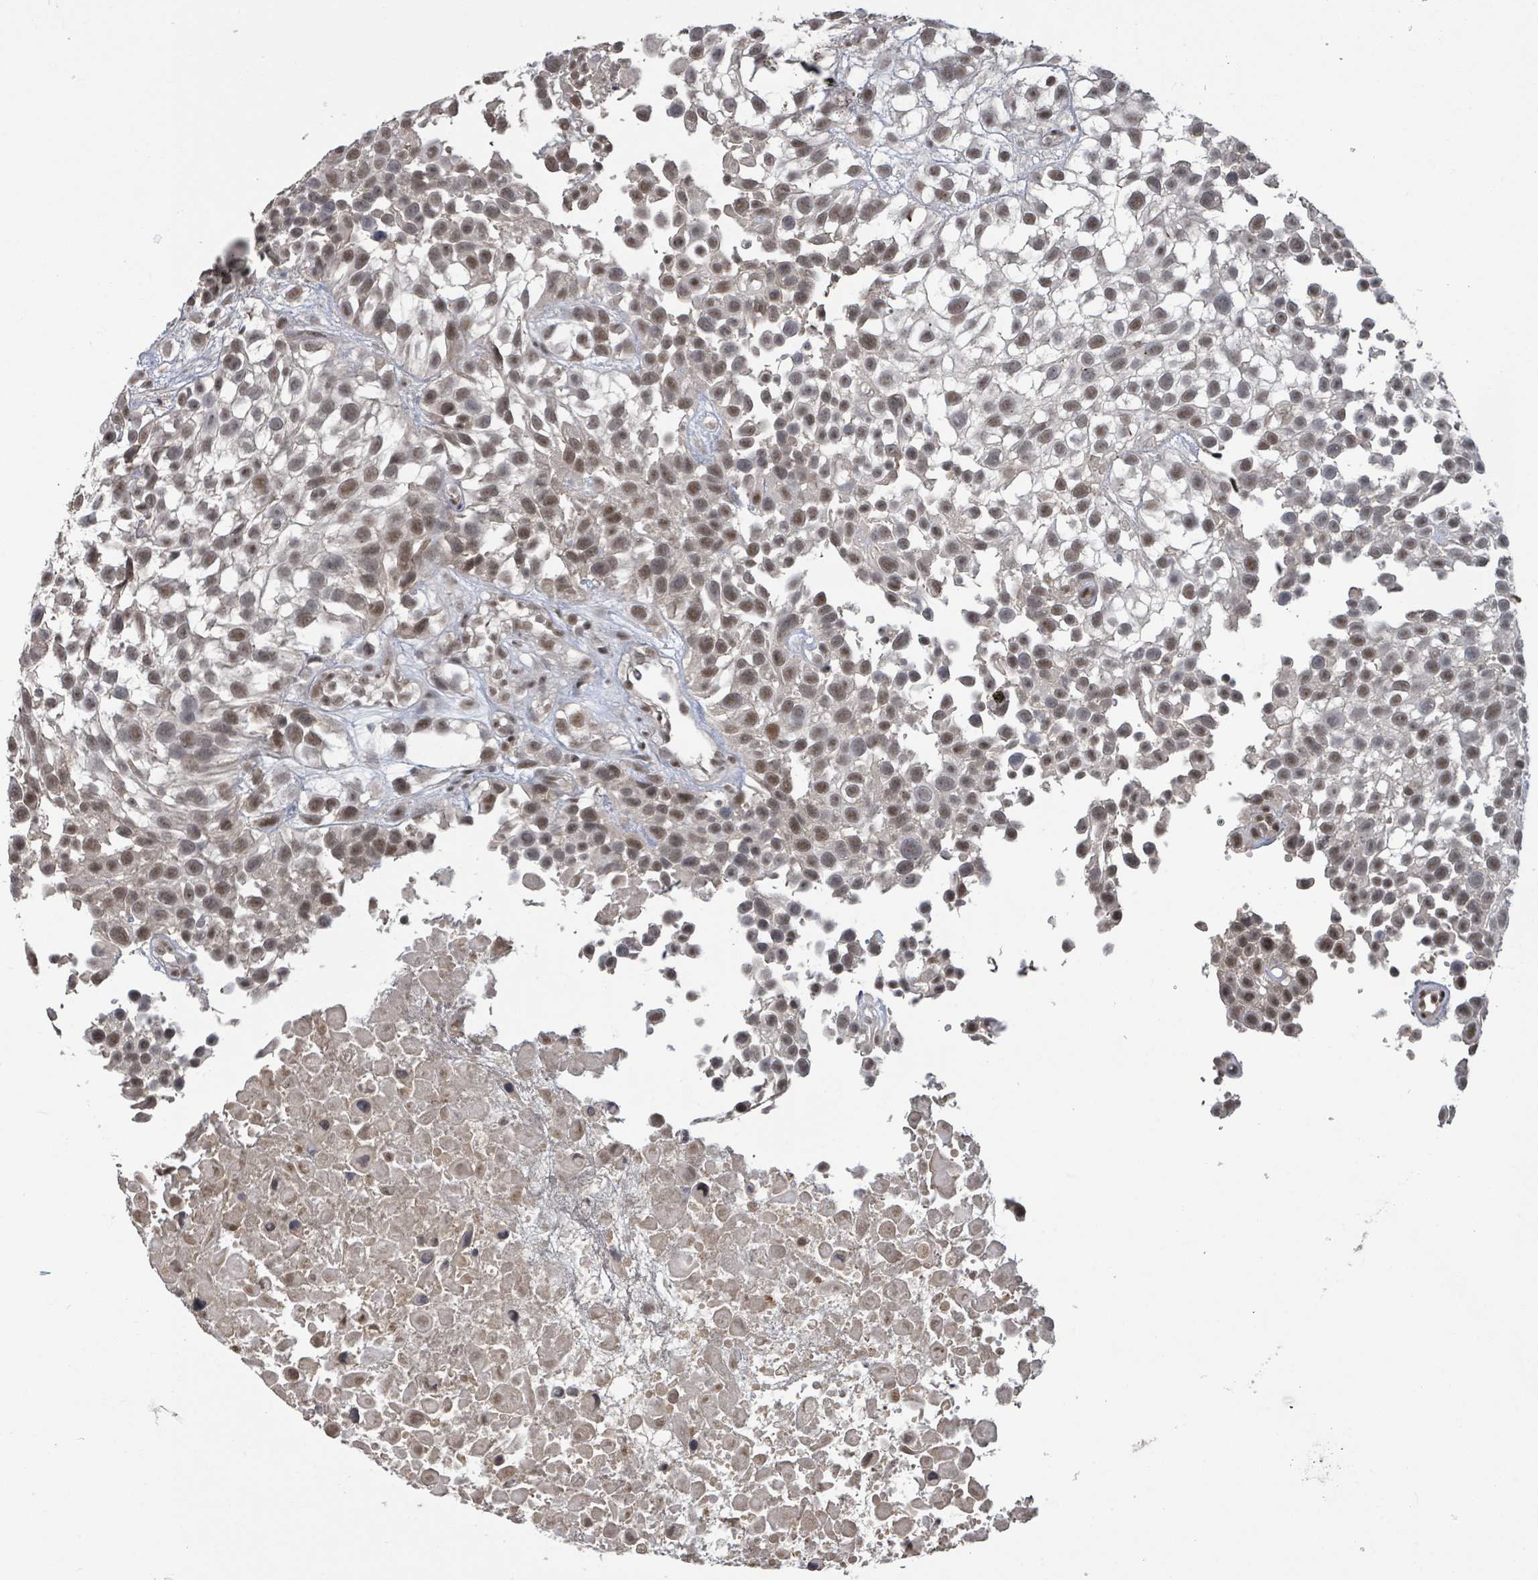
{"staining": {"intensity": "moderate", "quantity": ">75%", "location": "nuclear"}, "tissue": "urothelial cancer", "cell_type": "Tumor cells", "image_type": "cancer", "snomed": [{"axis": "morphology", "description": "Urothelial carcinoma, High grade"}, {"axis": "topography", "description": "Urinary bladder"}], "caption": "Urothelial cancer stained with a protein marker displays moderate staining in tumor cells.", "gene": "ZBTB14", "patient": {"sex": "male", "age": 56}}